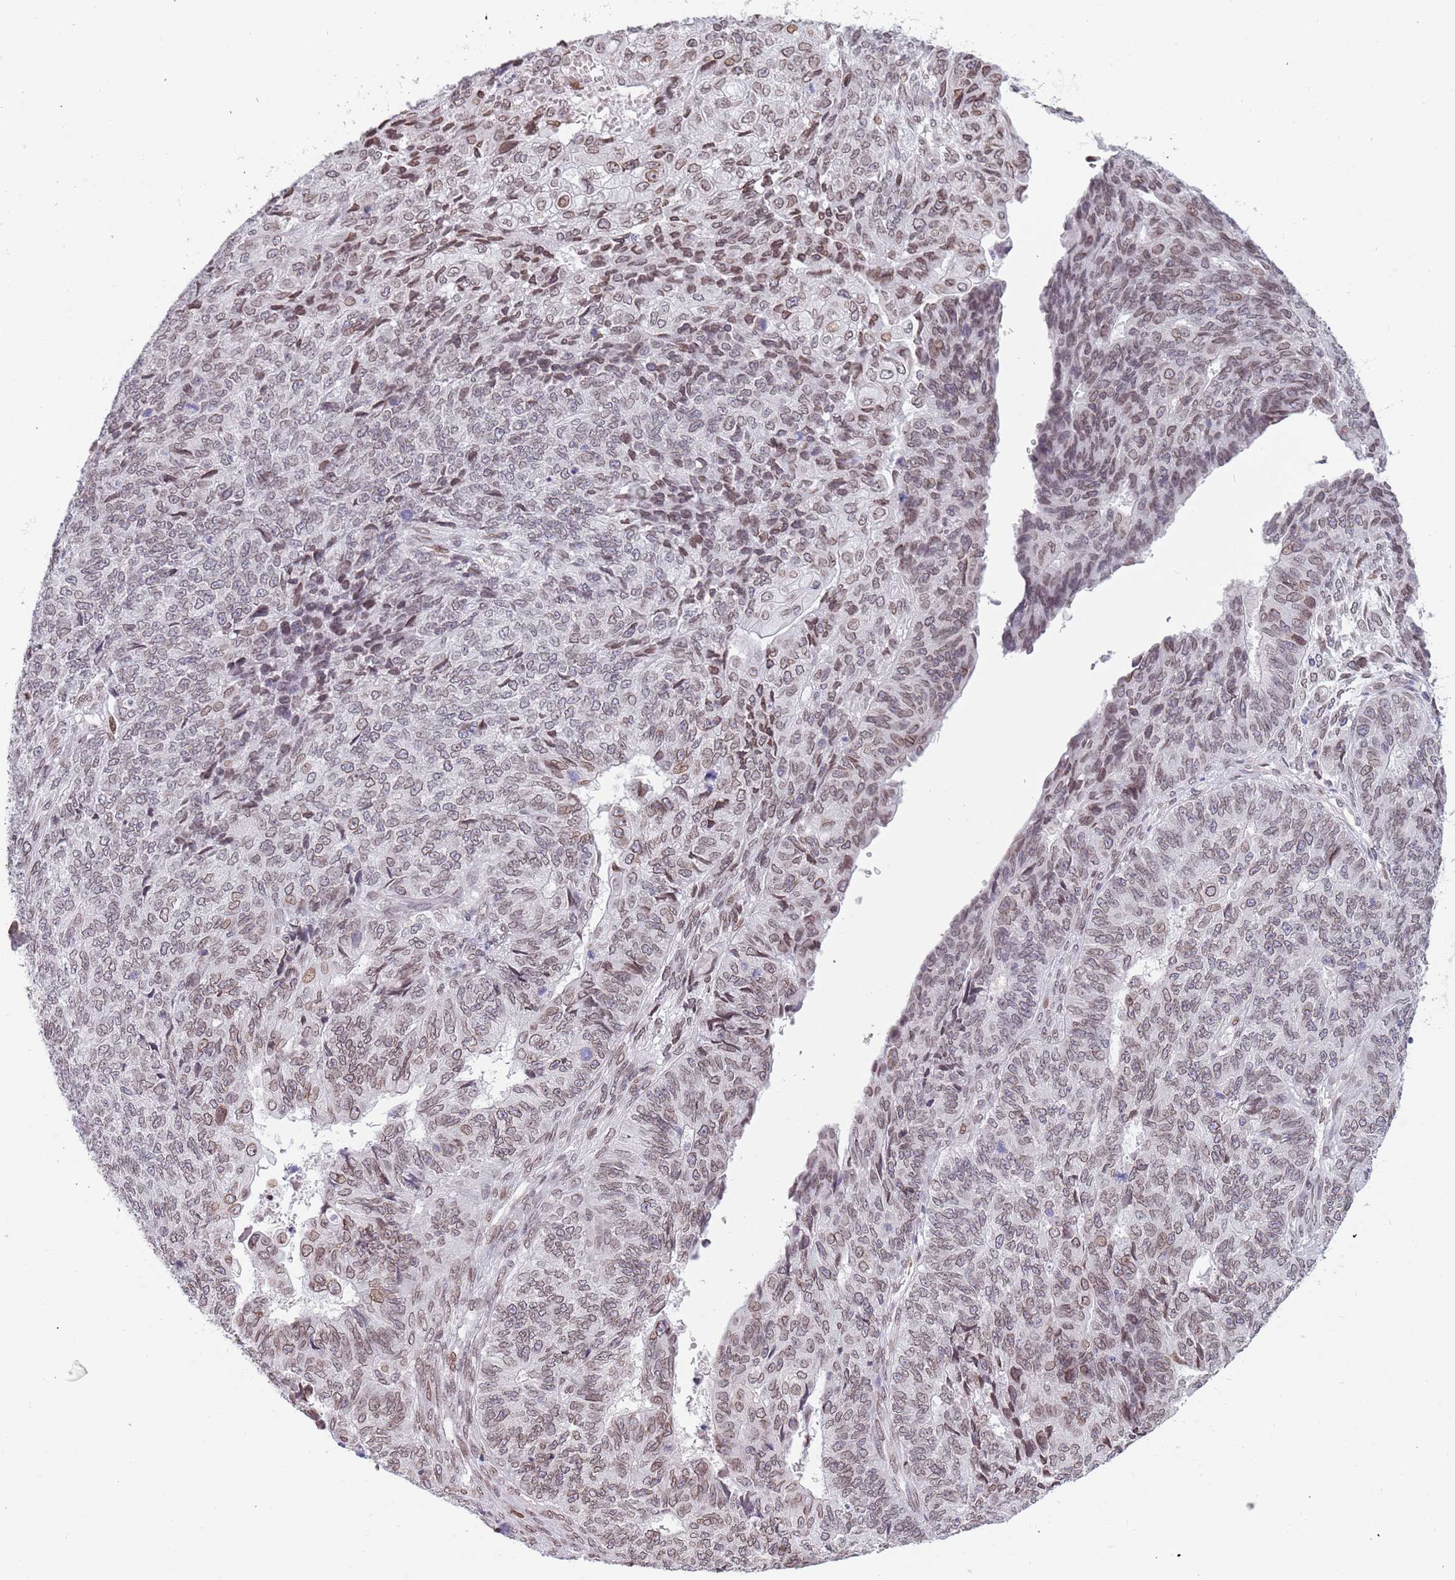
{"staining": {"intensity": "weak", "quantity": ">75%", "location": "cytoplasmic/membranous,nuclear"}, "tissue": "endometrial cancer", "cell_type": "Tumor cells", "image_type": "cancer", "snomed": [{"axis": "morphology", "description": "Adenocarcinoma, NOS"}, {"axis": "topography", "description": "Endometrium"}], "caption": "DAB immunohistochemical staining of endometrial adenocarcinoma shows weak cytoplasmic/membranous and nuclear protein expression in about >75% of tumor cells.", "gene": "KLHDC2", "patient": {"sex": "female", "age": 32}}